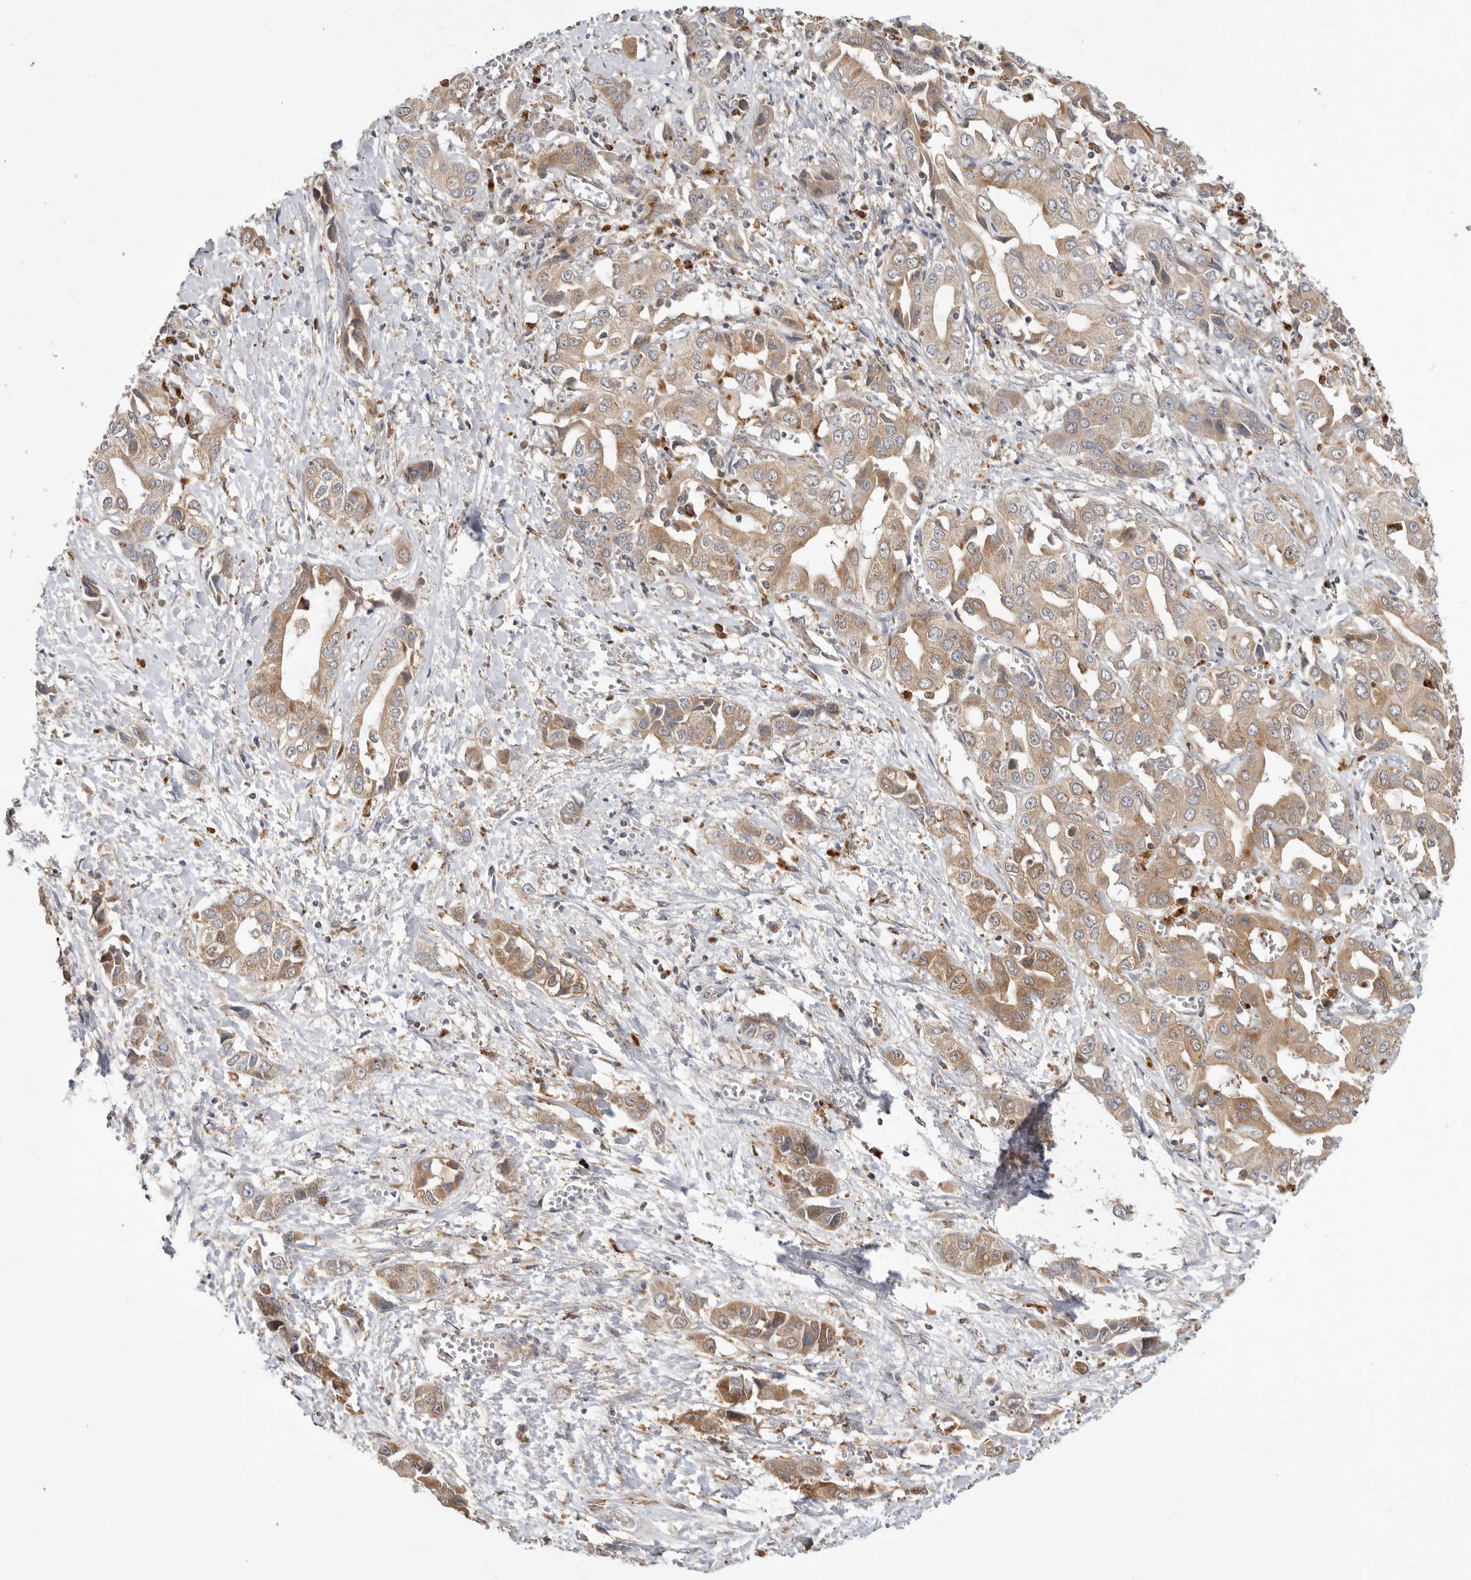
{"staining": {"intensity": "moderate", "quantity": ">75%", "location": "cytoplasmic/membranous"}, "tissue": "liver cancer", "cell_type": "Tumor cells", "image_type": "cancer", "snomed": [{"axis": "morphology", "description": "Cholangiocarcinoma"}, {"axis": "topography", "description": "Liver"}], "caption": "There is medium levels of moderate cytoplasmic/membranous expression in tumor cells of liver cholangiocarcinoma, as demonstrated by immunohistochemical staining (brown color).", "gene": "GNE", "patient": {"sex": "female", "age": 52}}